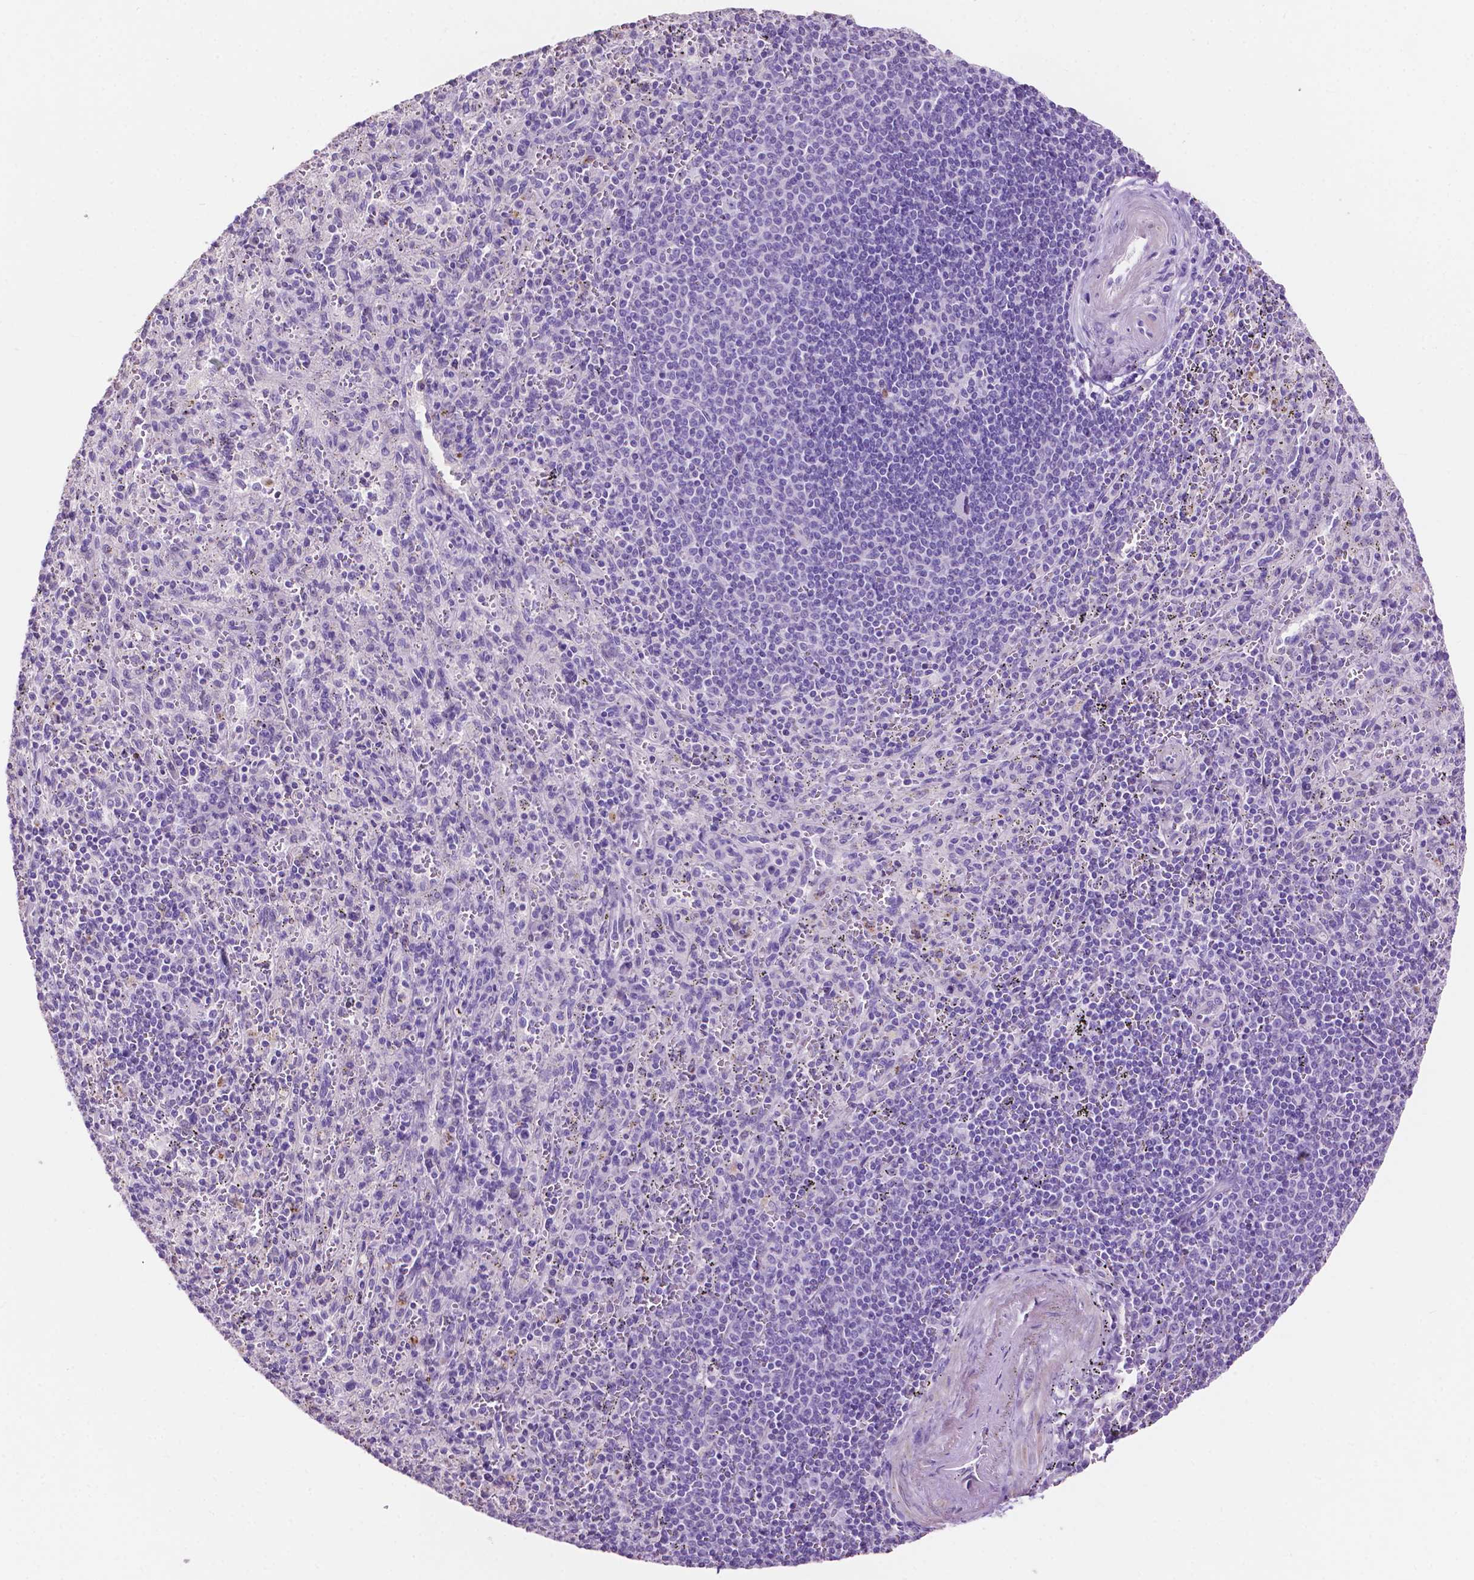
{"staining": {"intensity": "negative", "quantity": "none", "location": "none"}, "tissue": "spleen", "cell_type": "Cells in red pulp", "image_type": "normal", "snomed": [{"axis": "morphology", "description": "Normal tissue, NOS"}, {"axis": "topography", "description": "Spleen"}], "caption": "High magnification brightfield microscopy of normal spleen stained with DAB (brown) and counterstained with hematoxylin (blue): cells in red pulp show no significant expression. (Immunohistochemistry (ihc), brightfield microscopy, high magnification).", "gene": "CLDN17", "patient": {"sex": "male", "age": 57}}